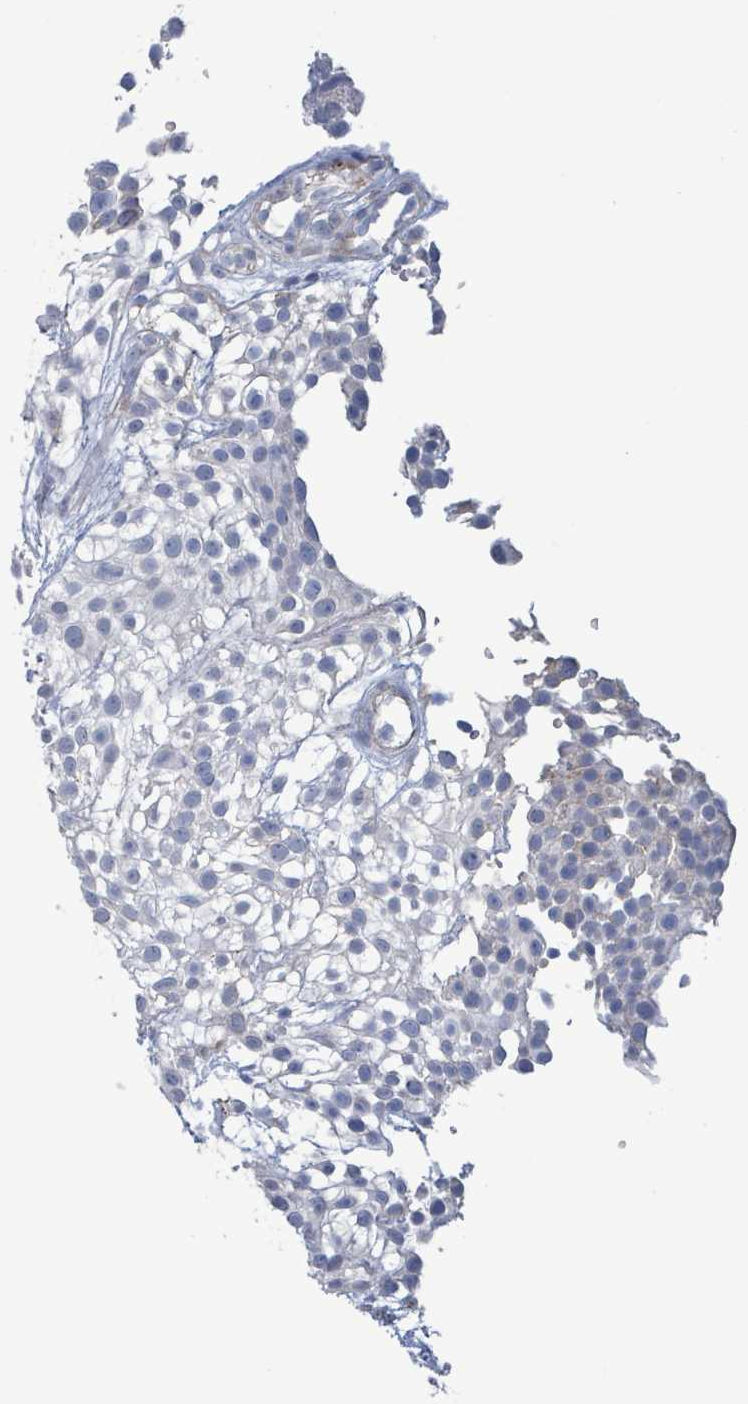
{"staining": {"intensity": "negative", "quantity": "none", "location": "none"}, "tissue": "urothelial cancer", "cell_type": "Tumor cells", "image_type": "cancer", "snomed": [{"axis": "morphology", "description": "Urothelial carcinoma, High grade"}, {"axis": "topography", "description": "Urinary bladder"}], "caption": "A high-resolution micrograph shows IHC staining of urothelial cancer, which shows no significant positivity in tumor cells.", "gene": "PKLR", "patient": {"sex": "male", "age": 56}}